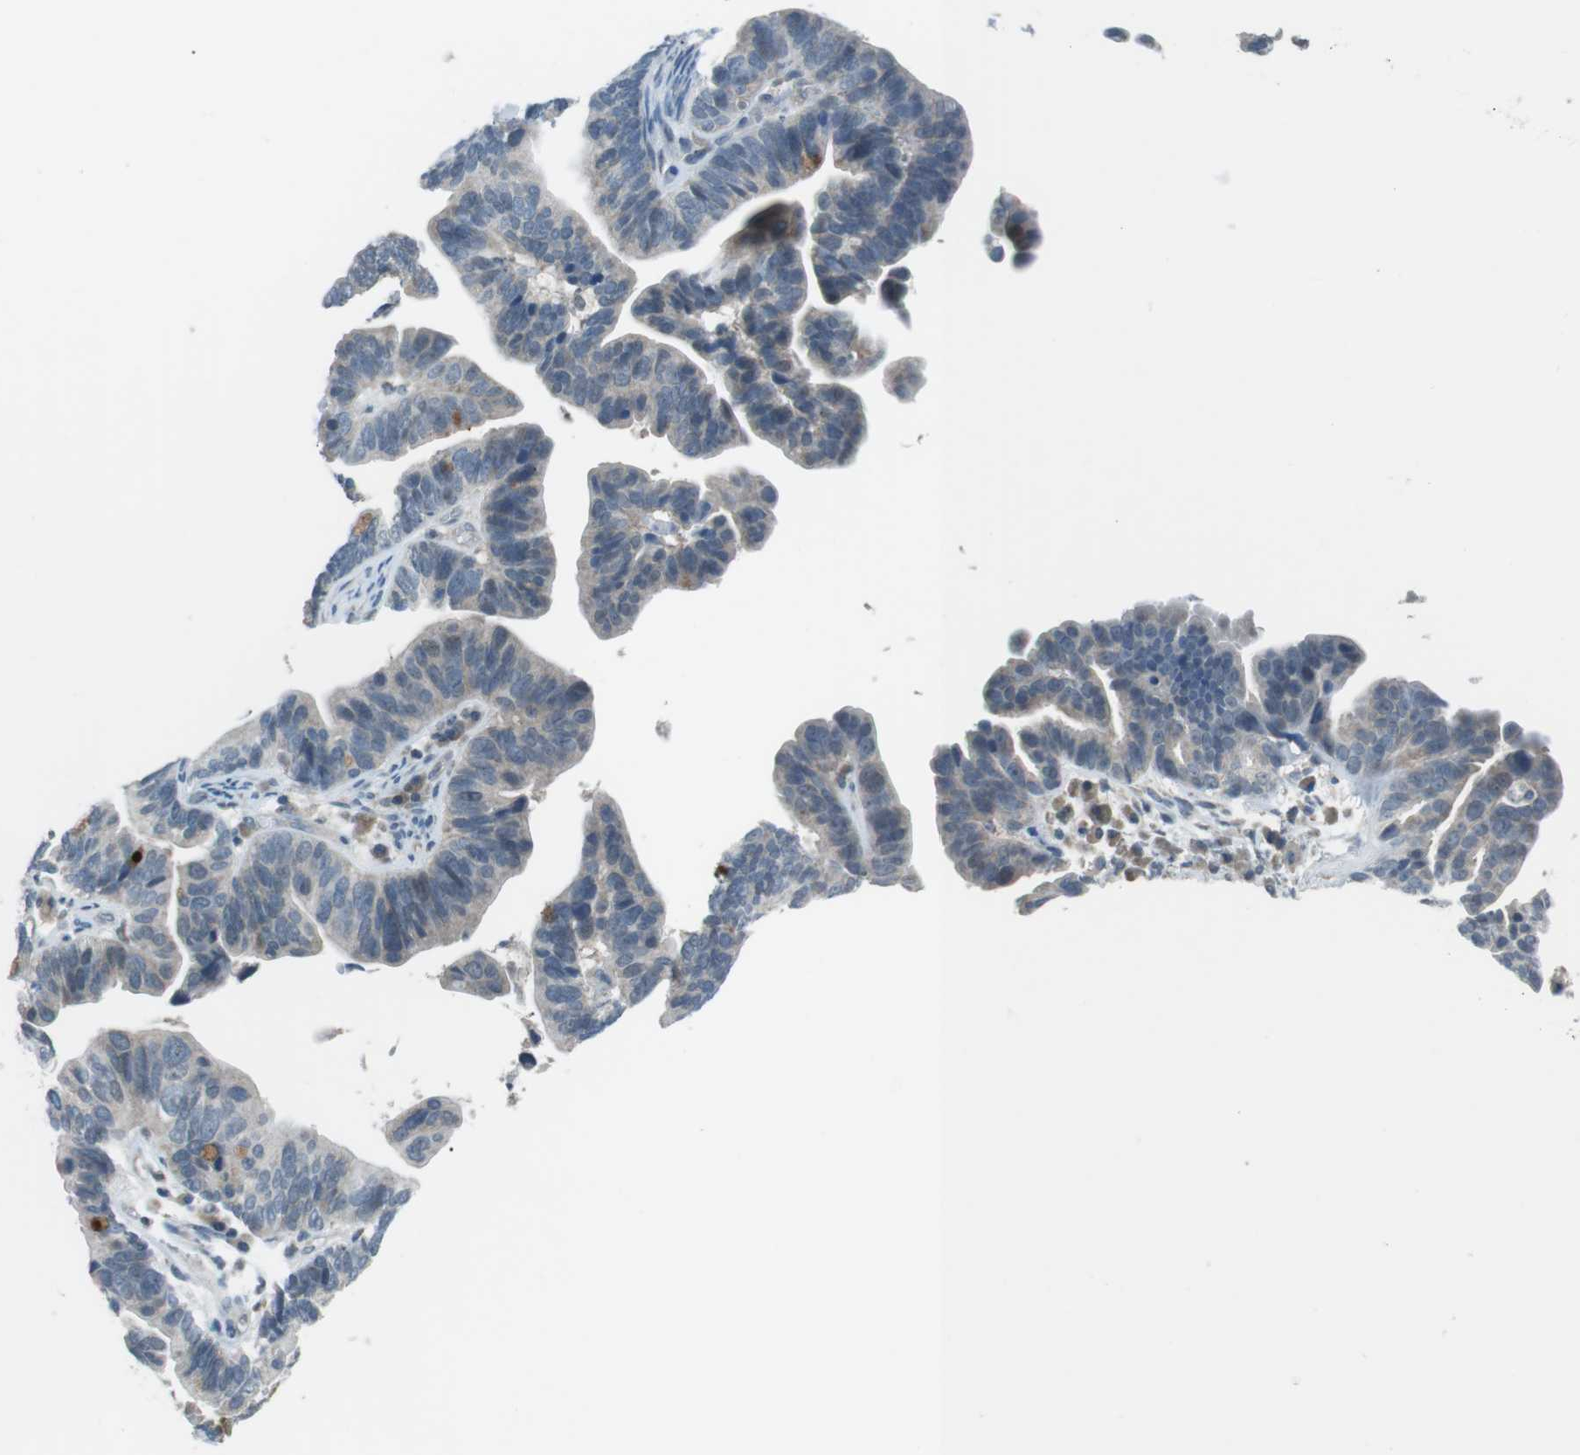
{"staining": {"intensity": "moderate", "quantity": "<25%", "location": "cytoplasmic/membranous"}, "tissue": "ovarian cancer", "cell_type": "Tumor cells", "image_type": "cancer", "snomed": [{"axis": "morphology", "description": "Cystadenocarcinoma, serous, NOS"}, {"axis": "topography", "description": "Ovary"}], "caption": "Protein staining of ovarian serous cystadenocarcinoma tissue displays moderate cytoplasmic/membranous staining in about <25% of tumor cells.", "gene": "FCRLA", "patient": {"sex": "female", "age": 56}}